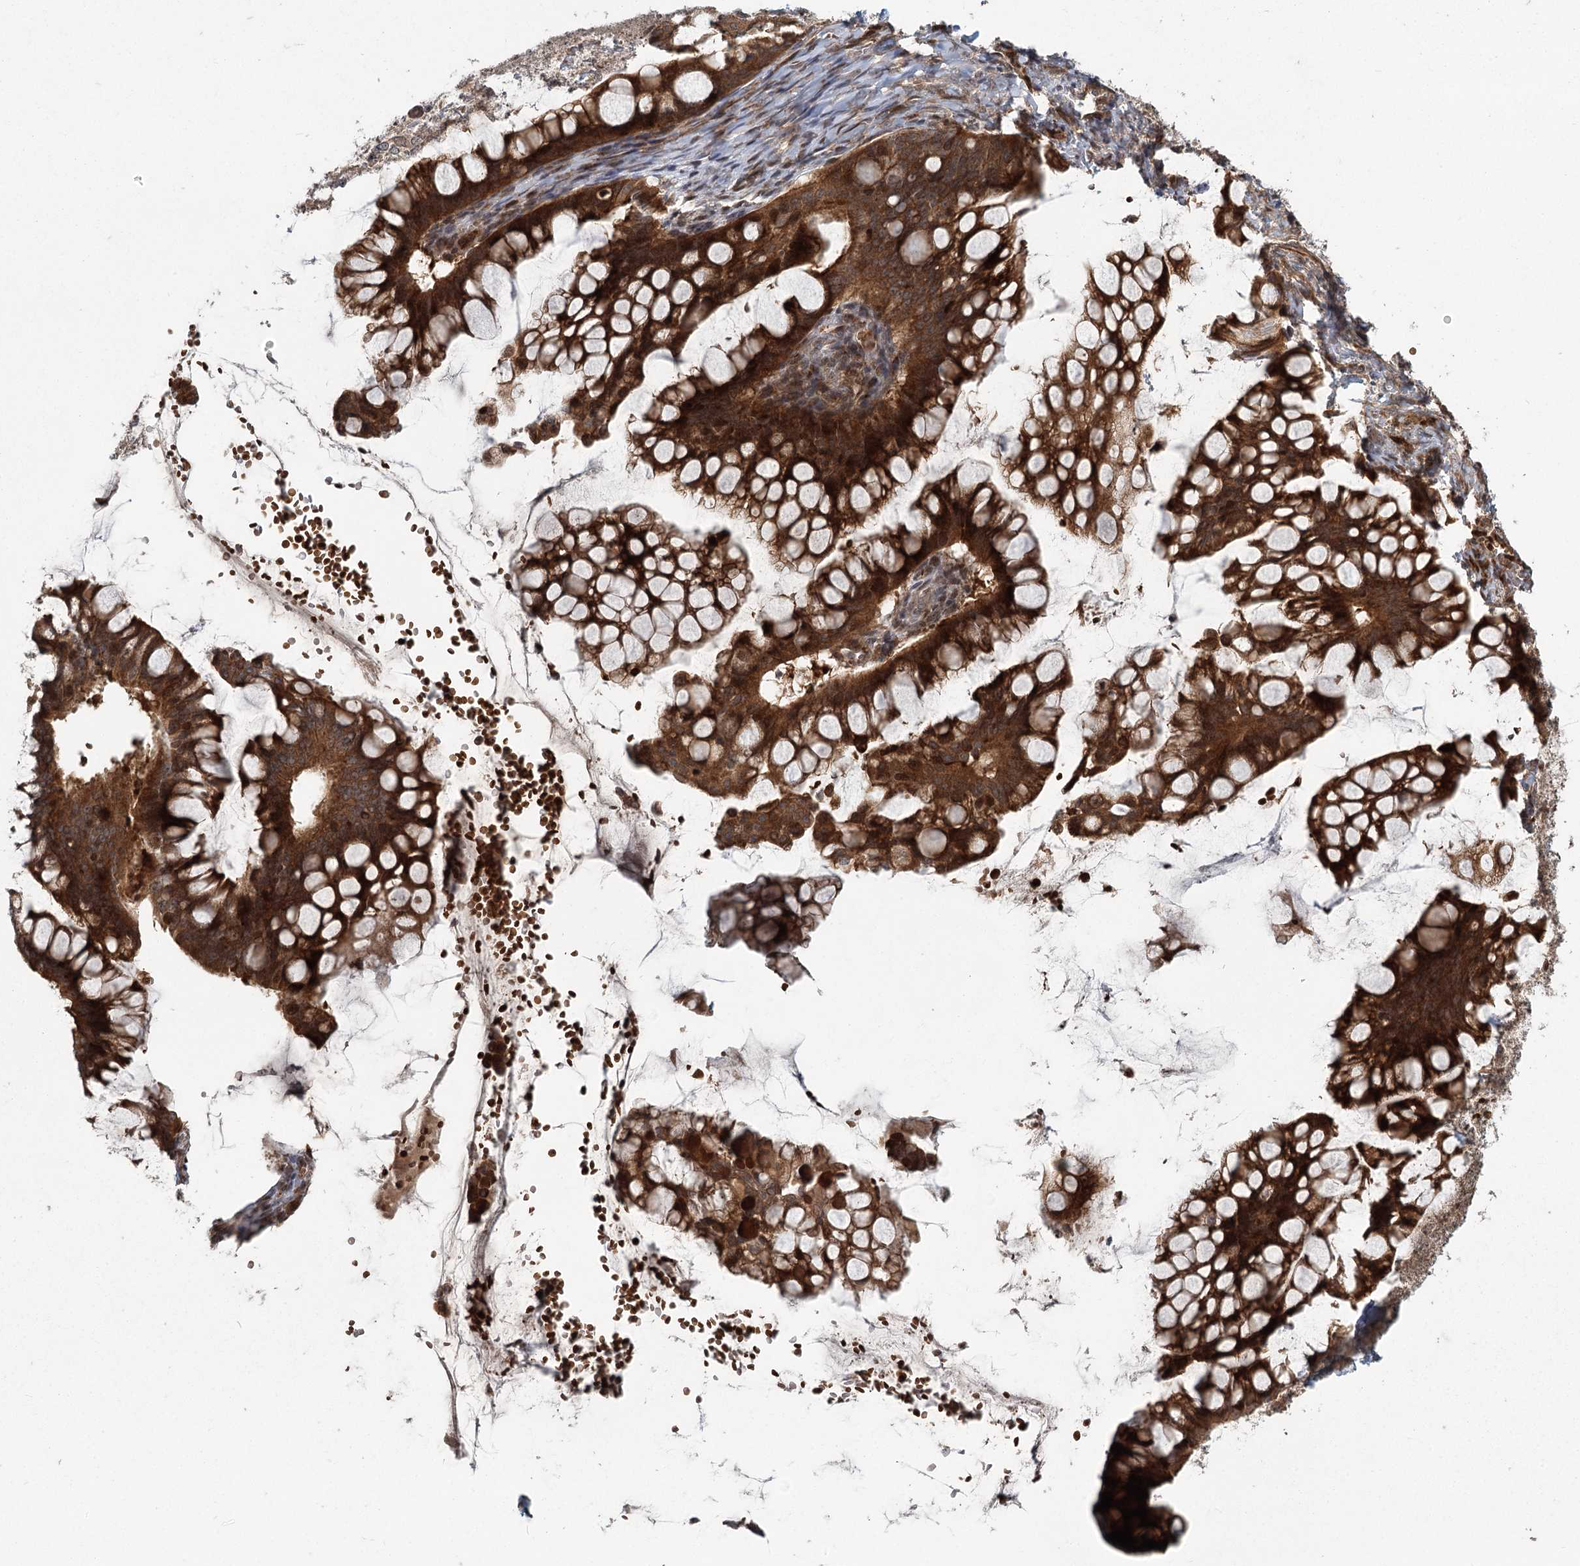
{"staining": {"intensity": "strong", "quantity": ">75%", "location": "cytoplasmic/membranous"}, "tissue": "ovarian cancer", "cell_type": "Tumor cells", "image_type": "cancer", "snomed": [{"axis": "morphology", "description": "Cystadenocarcinoma, mucinous, NOS"}, {"axis": "topography", "description": "Ovary"}], "caption": "Protein staining by immunohistochemistry exhibits strong cytoplasmic/membranous expression in approximately >75% of tumor cells in mucinous cystadenocarcinoma (ovarian). The protein of interest is stained brown, and the nuclei are stained in blue (DAB (3,3'-diaminobenzidine) IHC with brightfield microscopy, high magnification).", "gene": "RAPGEF6", "patient": {"sex": "female", "age": 73}}